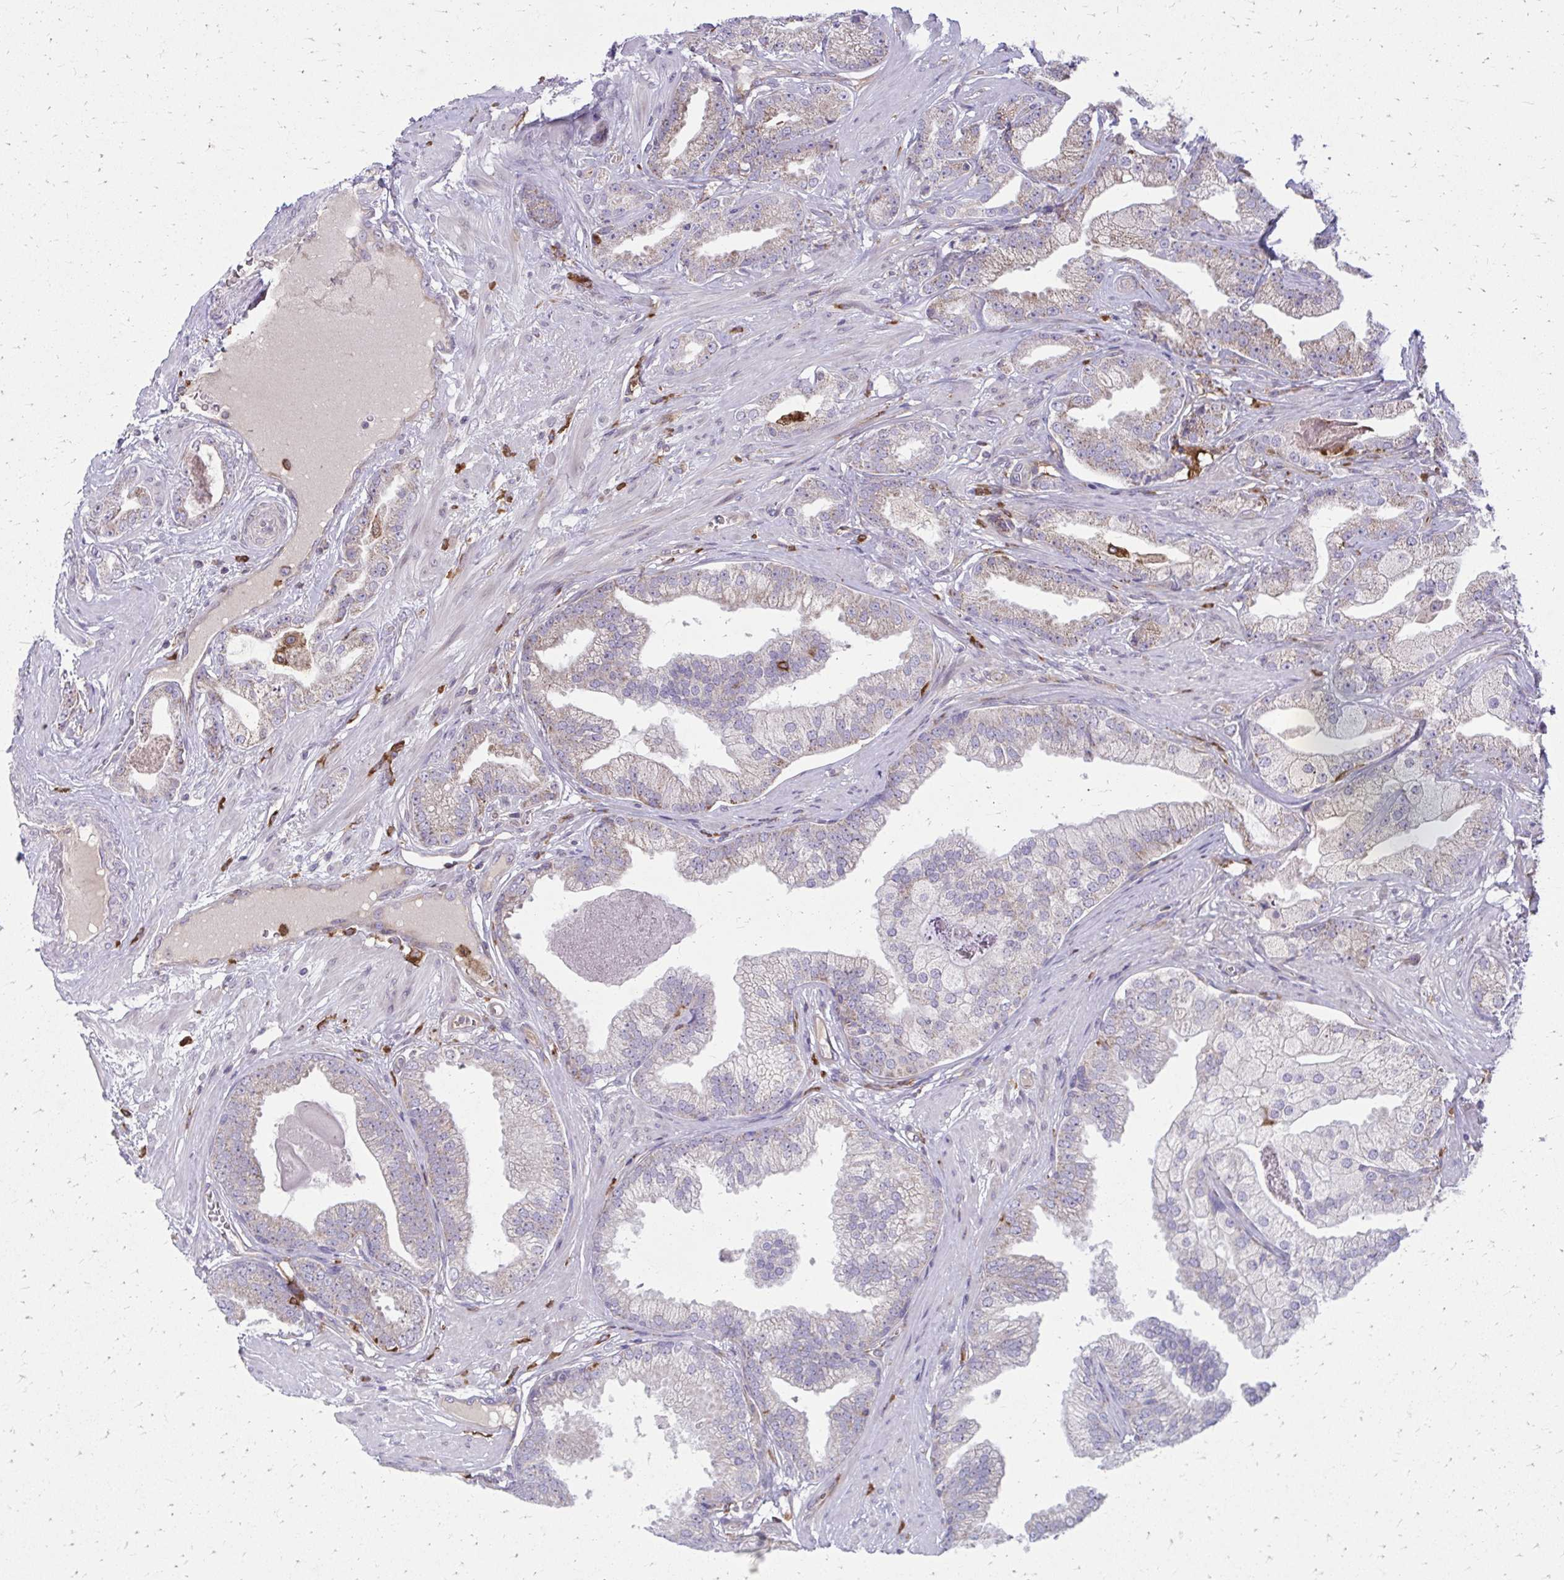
{"staining": {"intensity": "weak", "quantity": "<25%", "location": "cytoplasmic/membranous"}, "tissue": "prostate cancer", "cell_type": "Tumor cells", "image_type": "cancer", "snomed": [{"axis": "morphology", "description": "Adenocarcinoma, Low grade"}, {"axis": "topography", "description": "Prostate"}], "caption": "Tumor cells show no significant expression in prostate cancer (adenocarcinoma (low-grade)). The staining was performed using DAB to visualize the protein expression in brown, while the nuclei were stained in blue with hematoxylin (Magnification: 20x).", "gene": "ASAP1", "patient": {"sex": "male", "age": 61}}